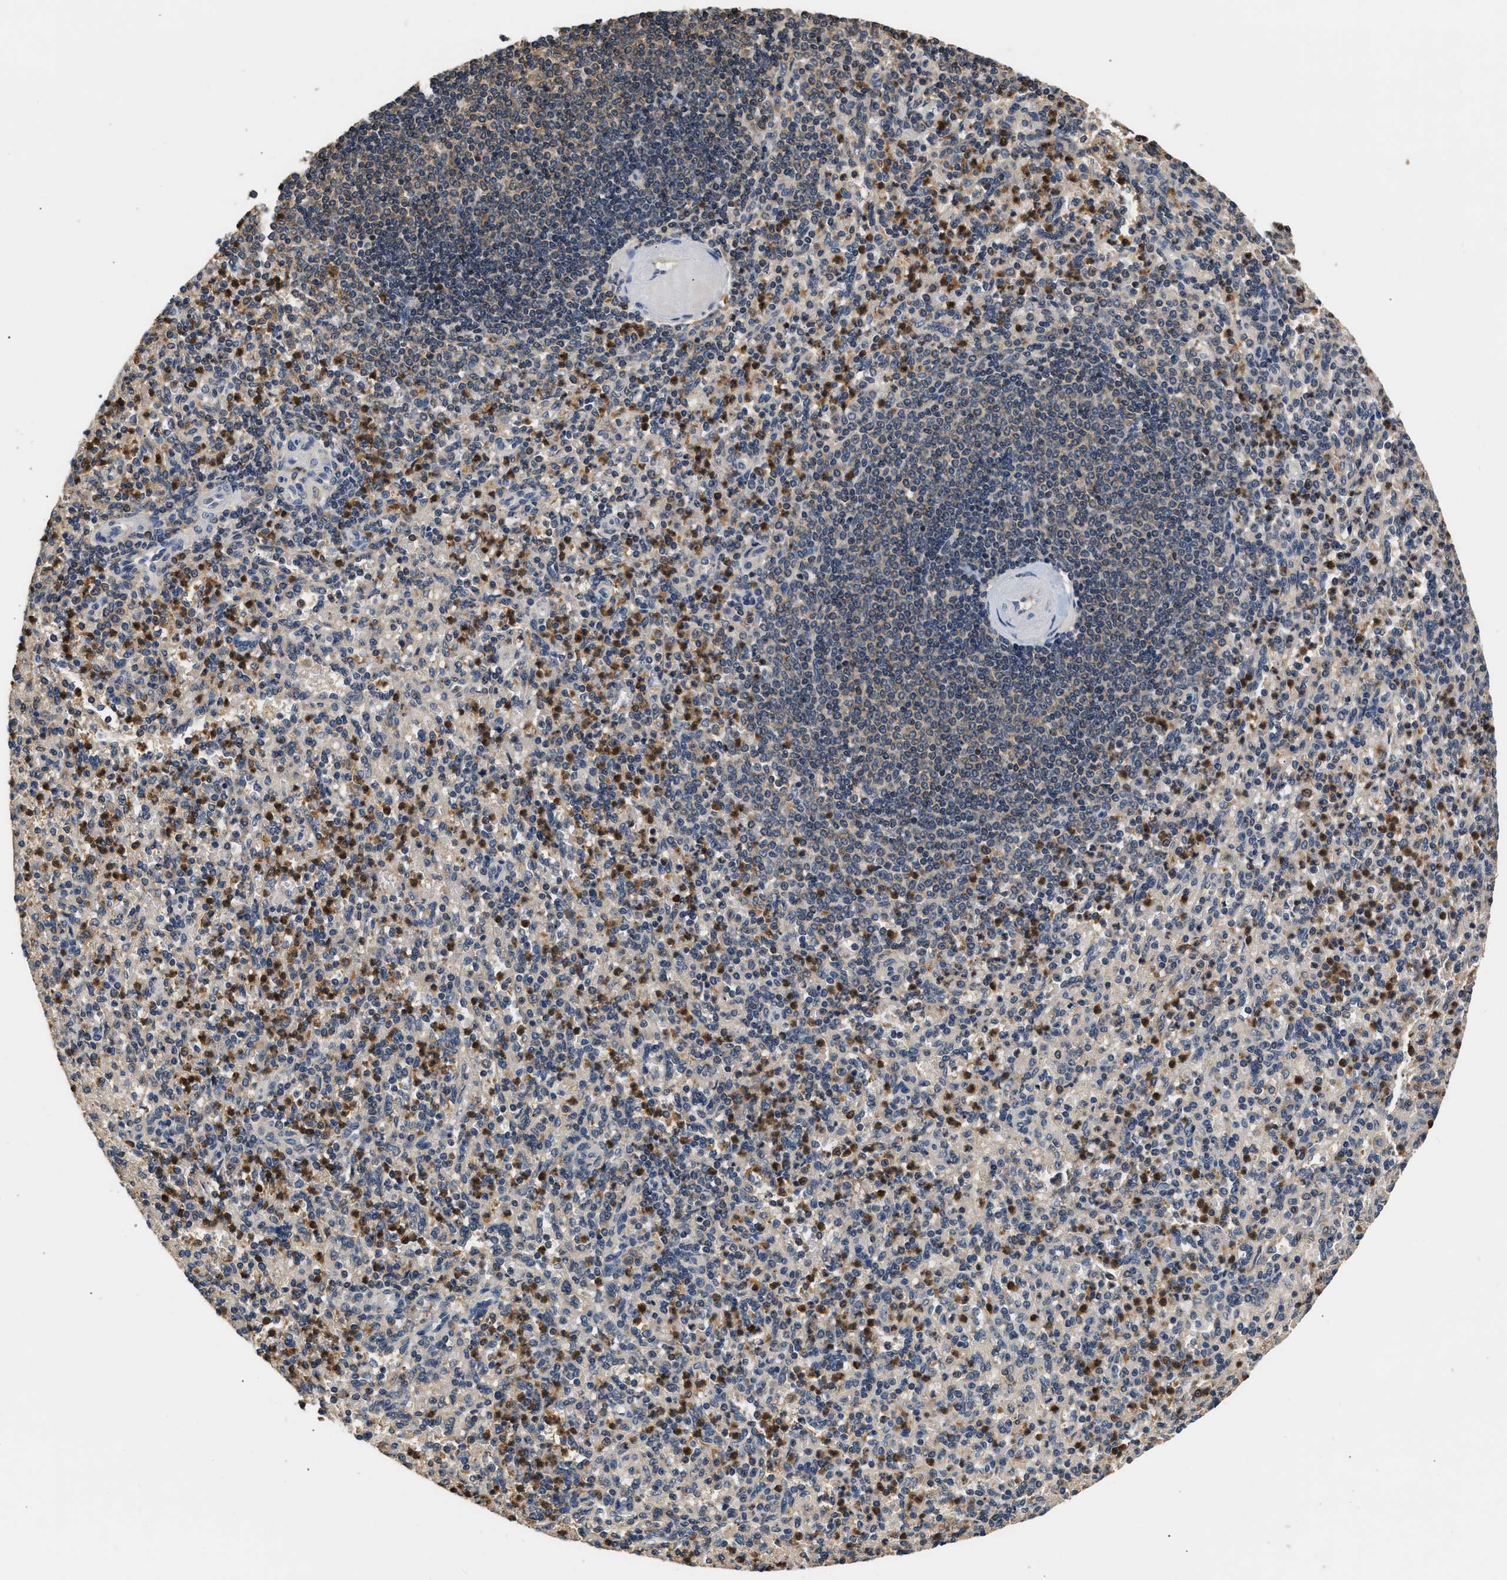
{"staining": {"intensity": "moderate", "quantity": "25%-75%", "location": "cytoplasmic/membranous"}, "tissue": "spleen", "cell_type": "Cells in red pulp", "image_type": "normal", "snomed": [{"axis": "morphology", "description": "Normal tissue, NOS"}, {"axis": "topography", "description": "Spleen"}], "caption": "Immunohistochemistry (IHC) image of normal spleen: spleen stained using IHC demonstrates medium levels of moderate protein expression localized specifically in the cytoplasmic/membranous of cells in red pulp, appearing as a cytoplasmic/membranous brown color.", "gene": "GPI", "patient": {"sex": "female", "age": 74}}